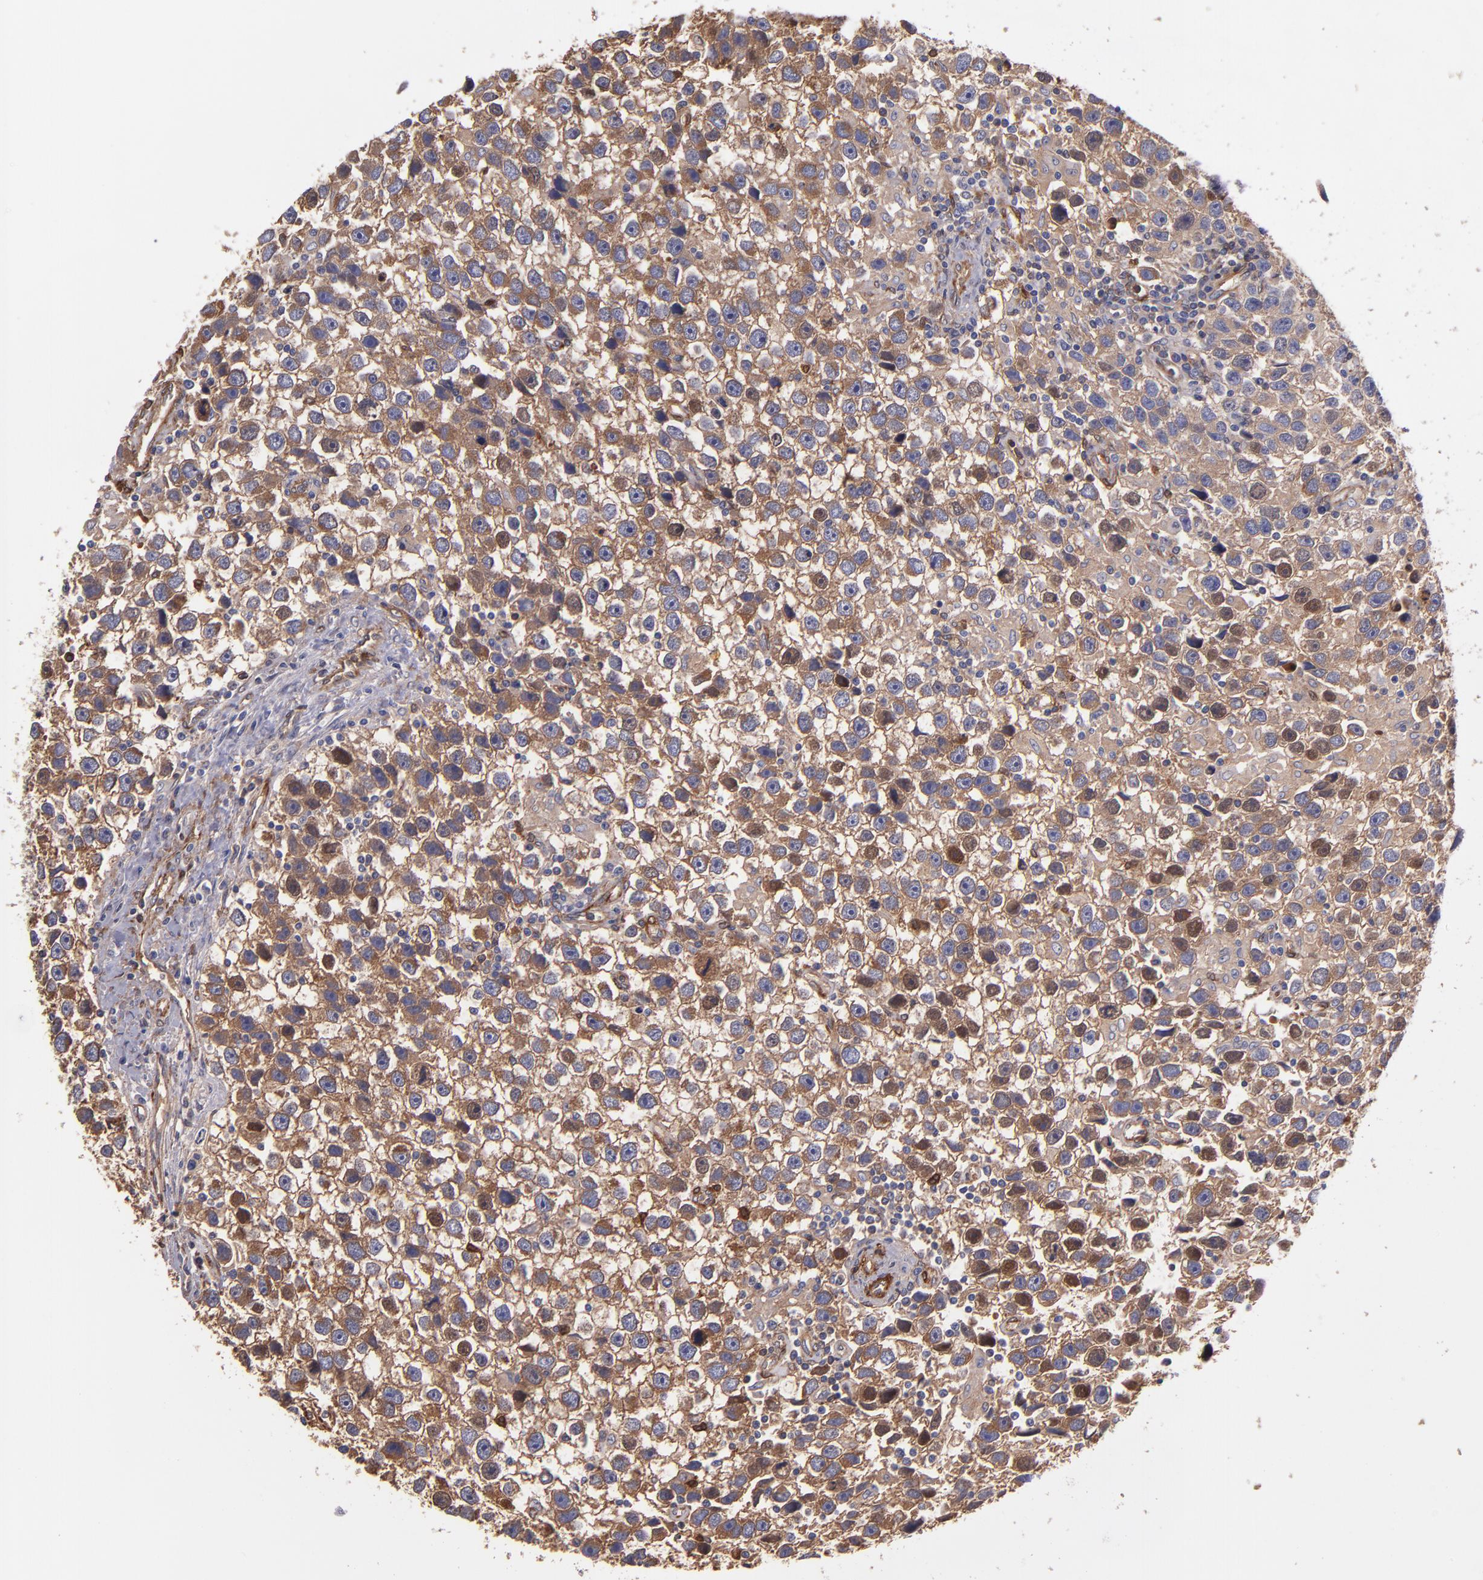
{"staining": {"intensity": "moderate", "quantity": ">75%", "location": "cytoplasmic/membranous"}, "tissue": "testis cancer", "cell_type": "Tumor cells", "image_type": "cancer", "snomed": [{"axis": "morphology", "description": "Seminoma, NOS"}, {"axis": "topography", "description": "Testis"}], "caption": "Protein expression analysis of human testis seminoma reveals moderate cytoplasmic/membranous positivity in about >75% of tumor cells.", "gene": "VCL", "patient": {"sex": "male", "age": 43}}